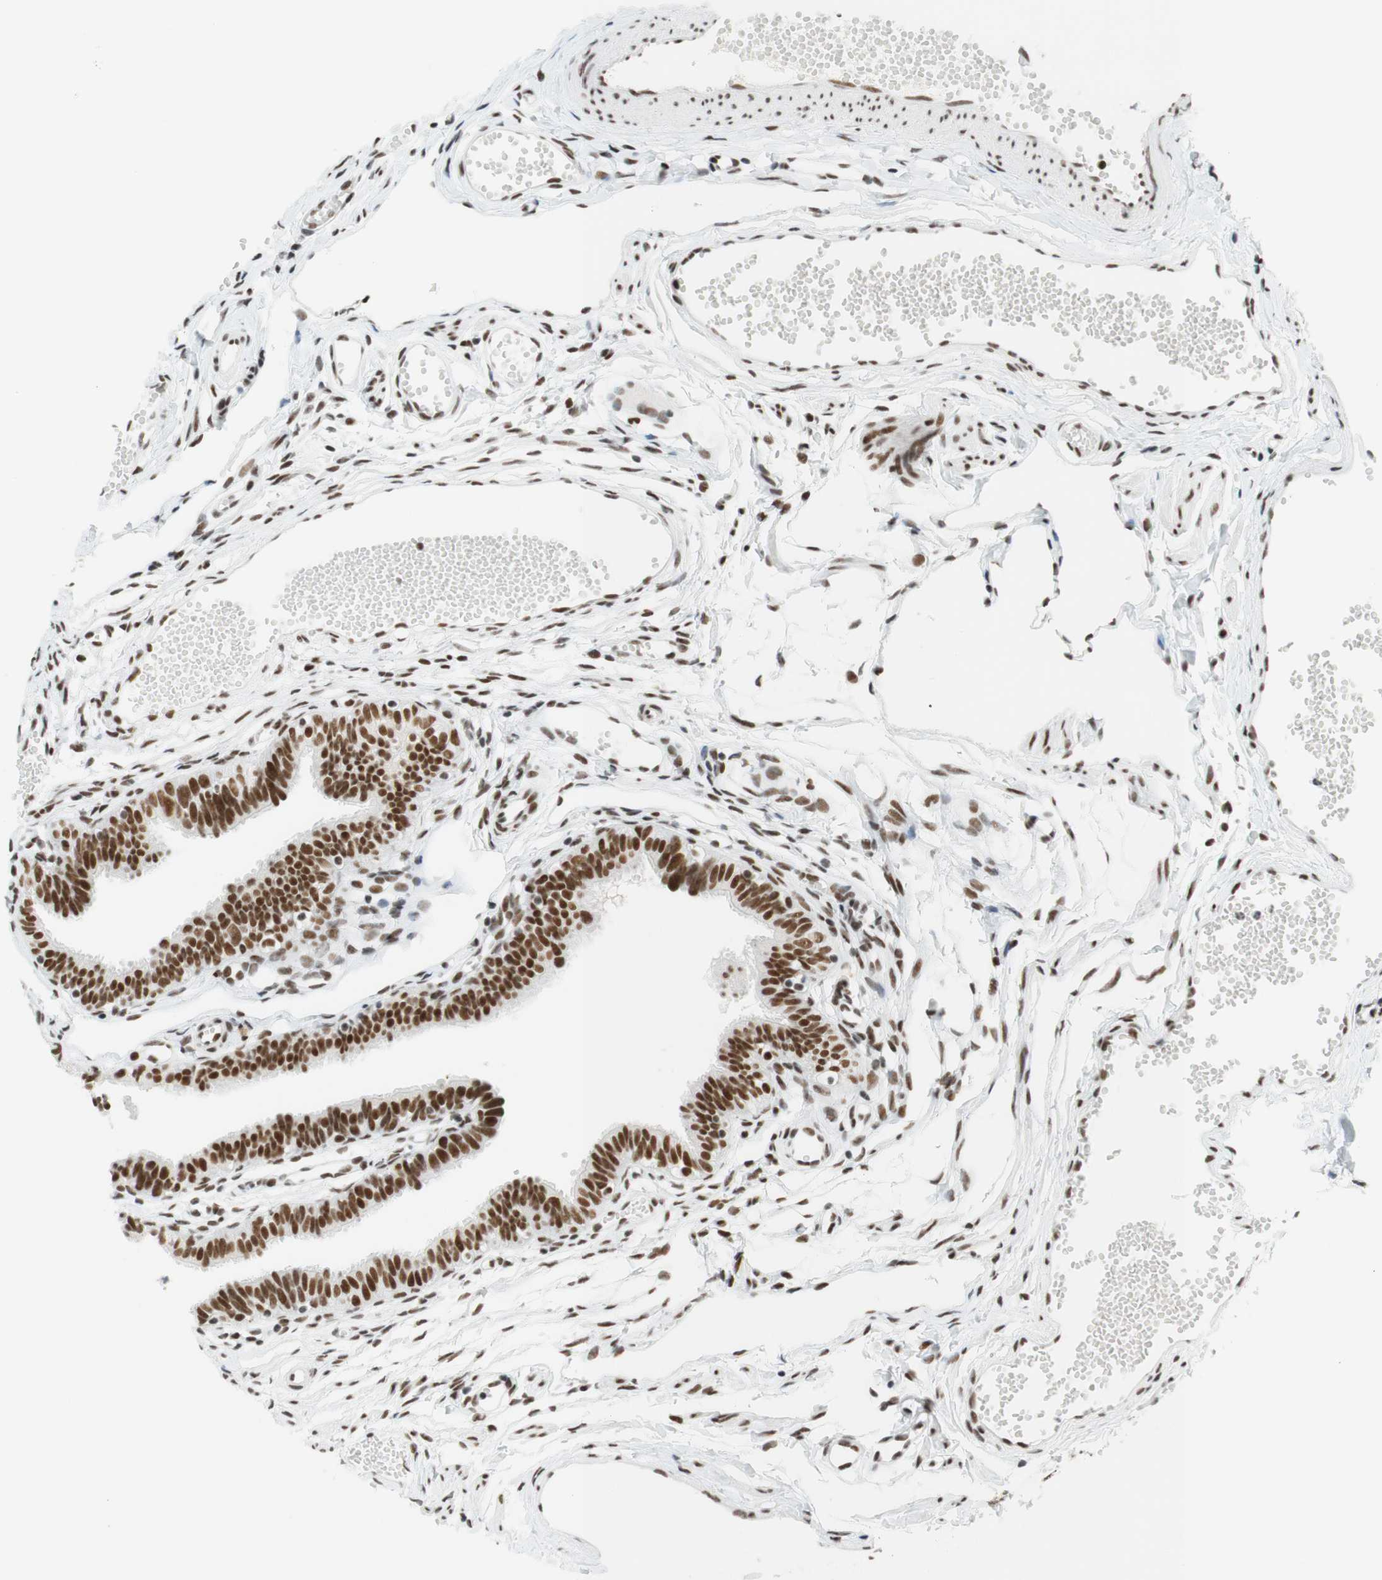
{"staining": {"intensity": "strong", "quantity": ">75%", "location": "nuclear"}, "tissue": "fallopian tube", "cell_type": "Glandular cells", "image_type": "normal", "snomed": [{"axis": "morphology", "description": "Normal tissue, NOS"}, {"axis": "topography", "description": "Fallopian tube"}, {"axis": "topography", "description": "Placenta"}], "caption": "Protein analysis of unremarkable fallopian tube exhibits strong nuclear expression in about >75% of glandular cells.", "gene": "RNF20", "patient": {"sex": "female", "age": 34}}